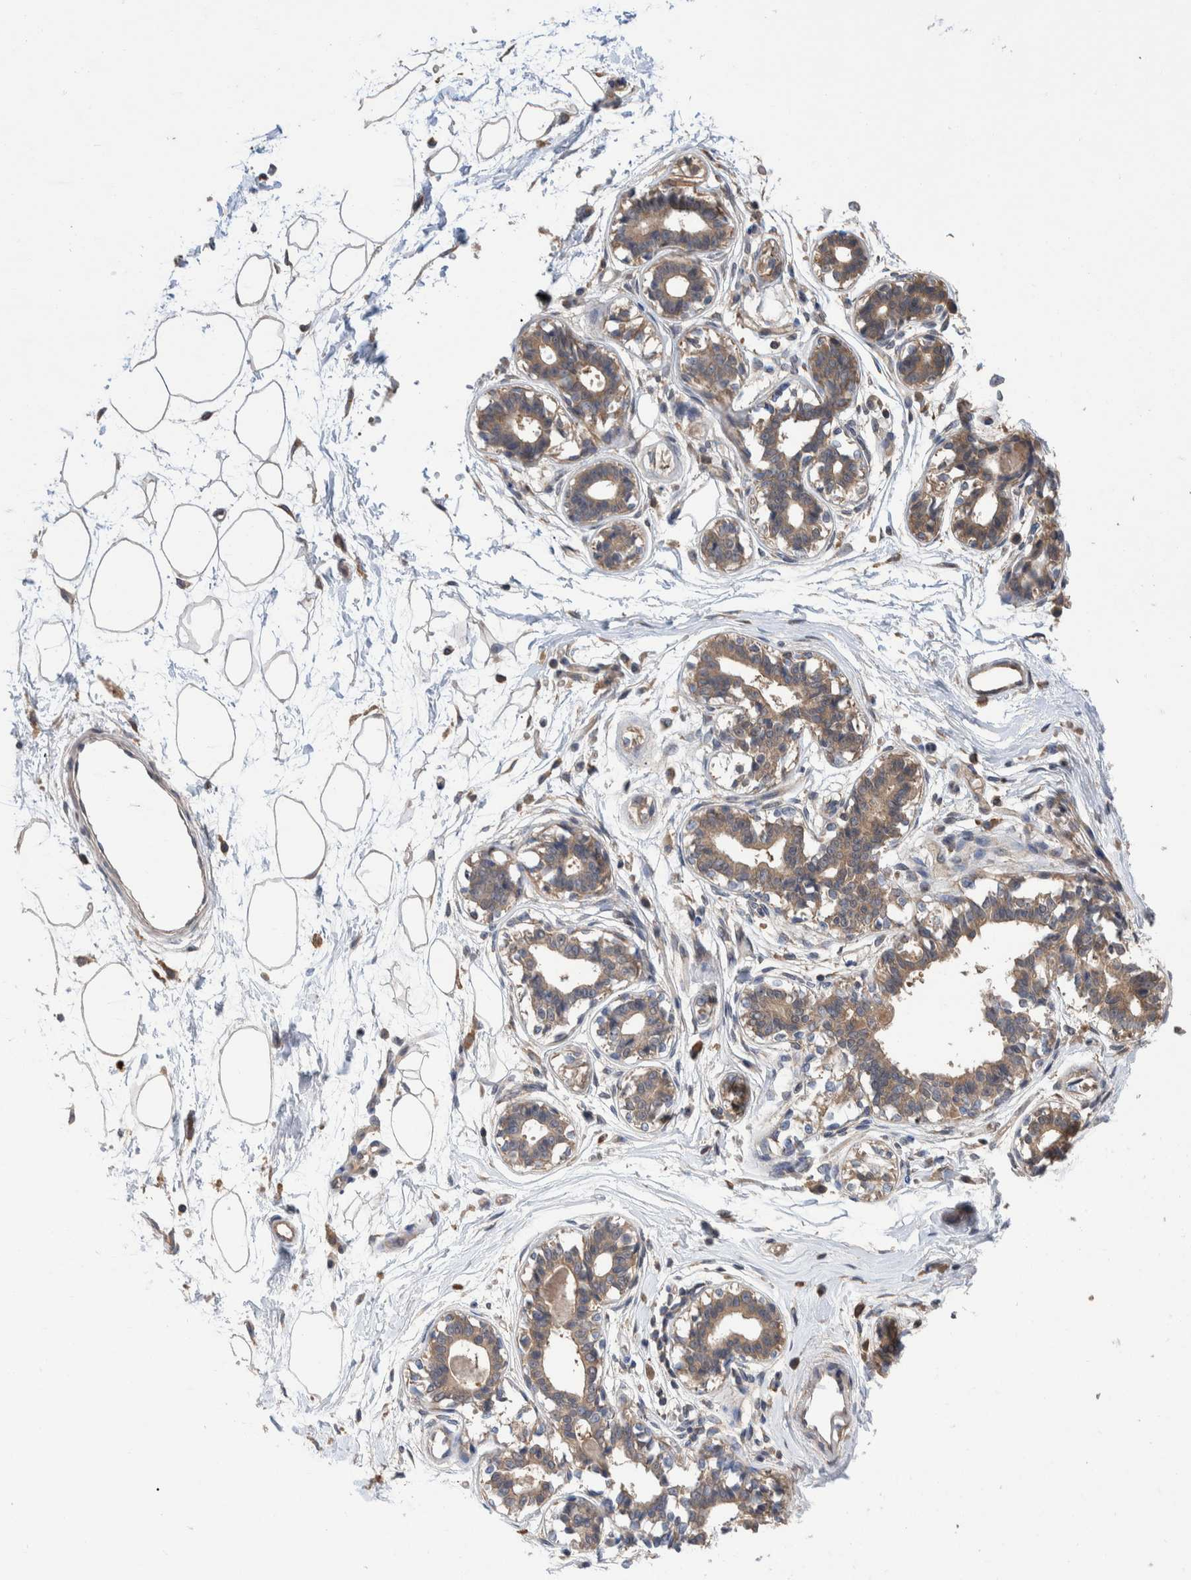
{"staining": {"intensity": "weak", "quantity": ">75%", "location": "cytoplasmic/membranous"}, "tissue": "breast", "cell_type": "Adipocytes", "image_type": "normal", "snomed": [{"axis": "morphology", "description": "Normal tissue, NOS"}, {"axis": "topography", "description": "Breast"}], "caption": "High-magnification brightfield microscopy of benign breast stained with DAB (3,3'-diaminobenzidine) (brown) and counterstained with hematoxylin (blue). adipocytes exhibit weak cytoplasmic/membranous positivity is identified in about>75% of cells.", "gene": "PLPBP", "patient": {"sex": "female", "age": 45}}